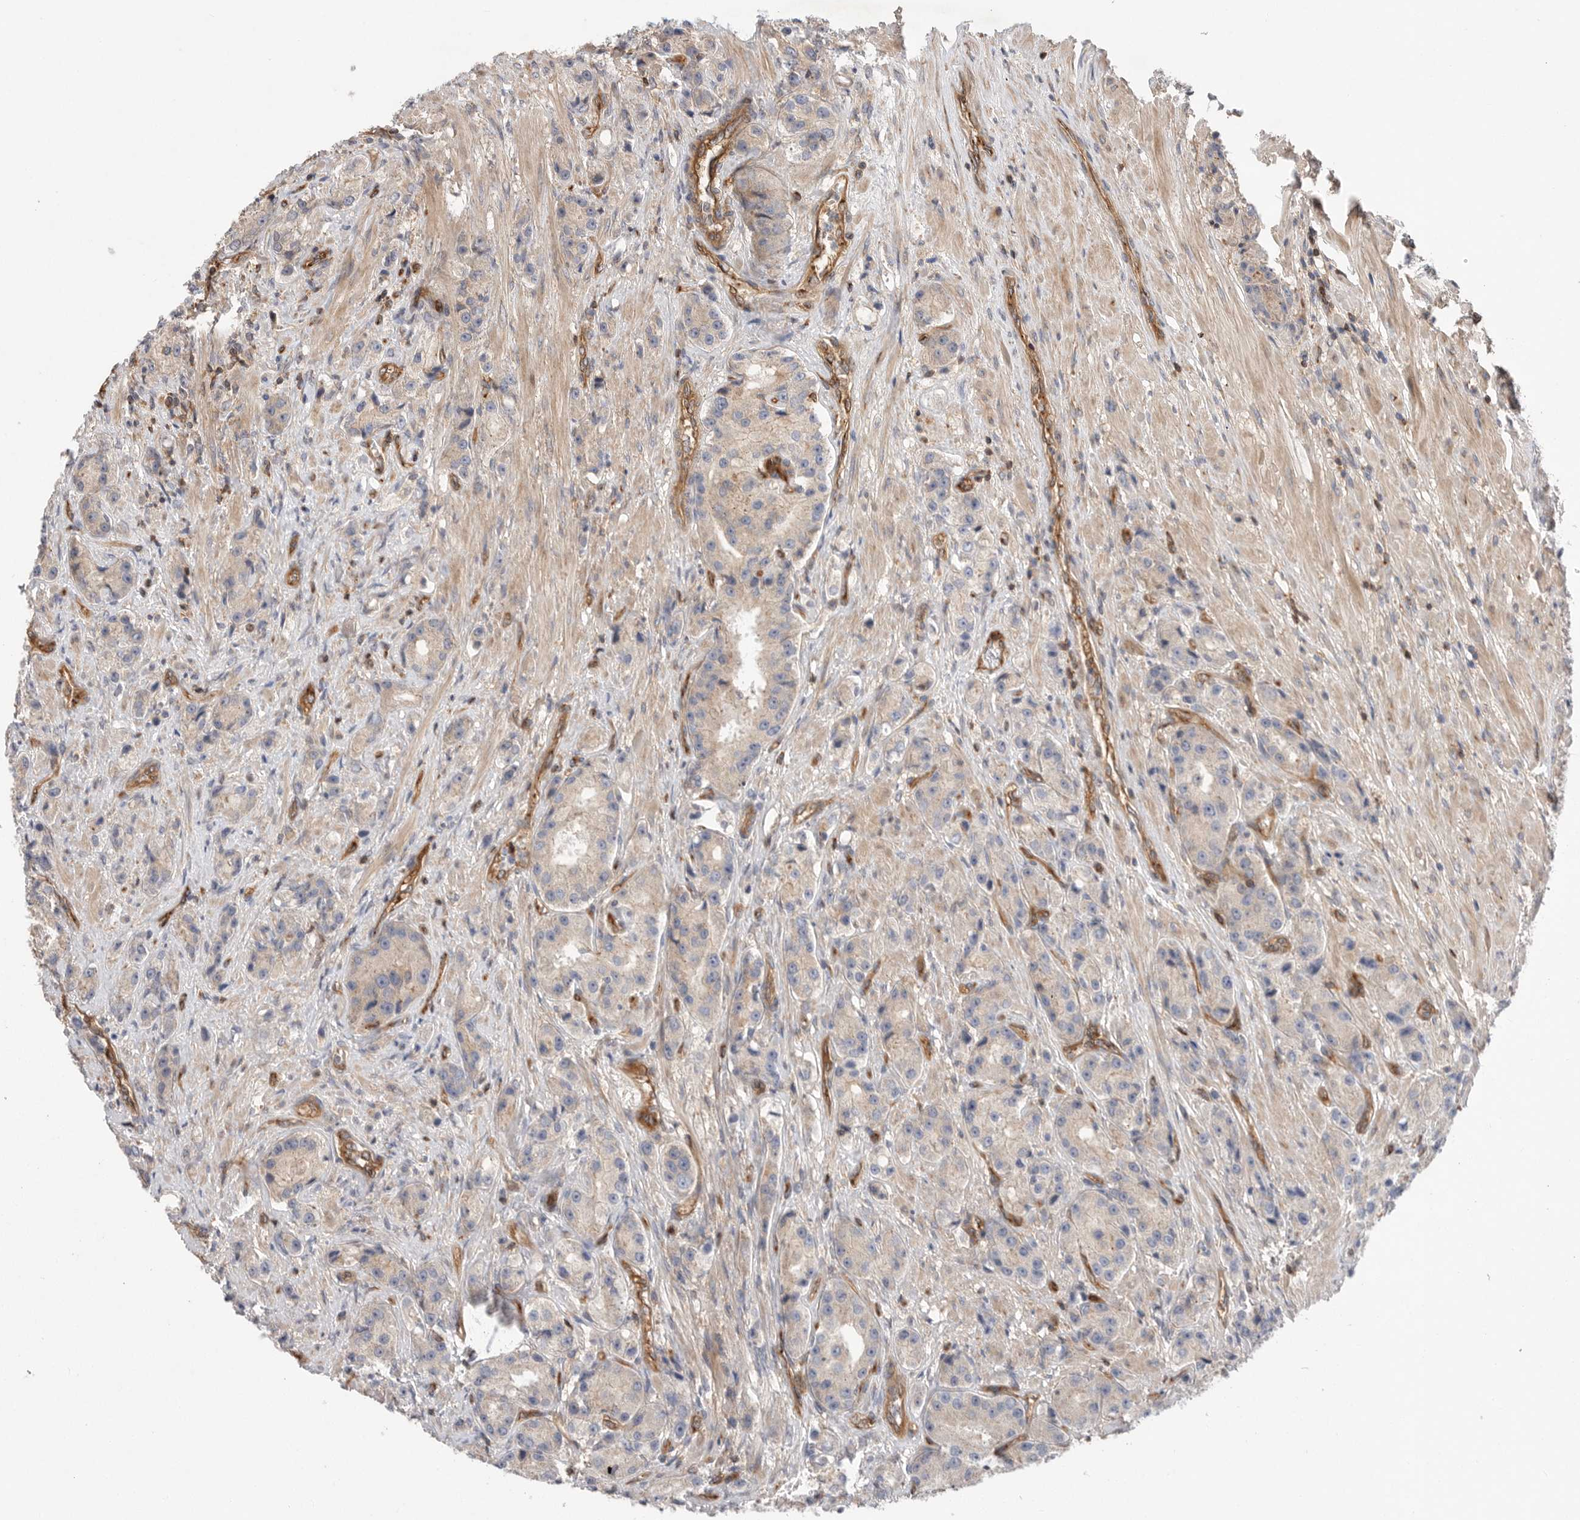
{"staining": {"intensity": "negative", "quantity": "none", "location": "none"}, "tissue": "prostate cancer", "cell_type": "Tumor cells", "image_type": "cancer", "snomed": [{"axis": "morphology", "description": "Adenocarcinoma, High grade"}, {"axis": "topography", "description": "Prostate"}], "caption": "The photomicrograph exhibits no significant positivity in tumor cells of prostate high-grade adenocarcinoma.", "gene": "PRKCH", "patient": {"sex": "male", "age": 60}}